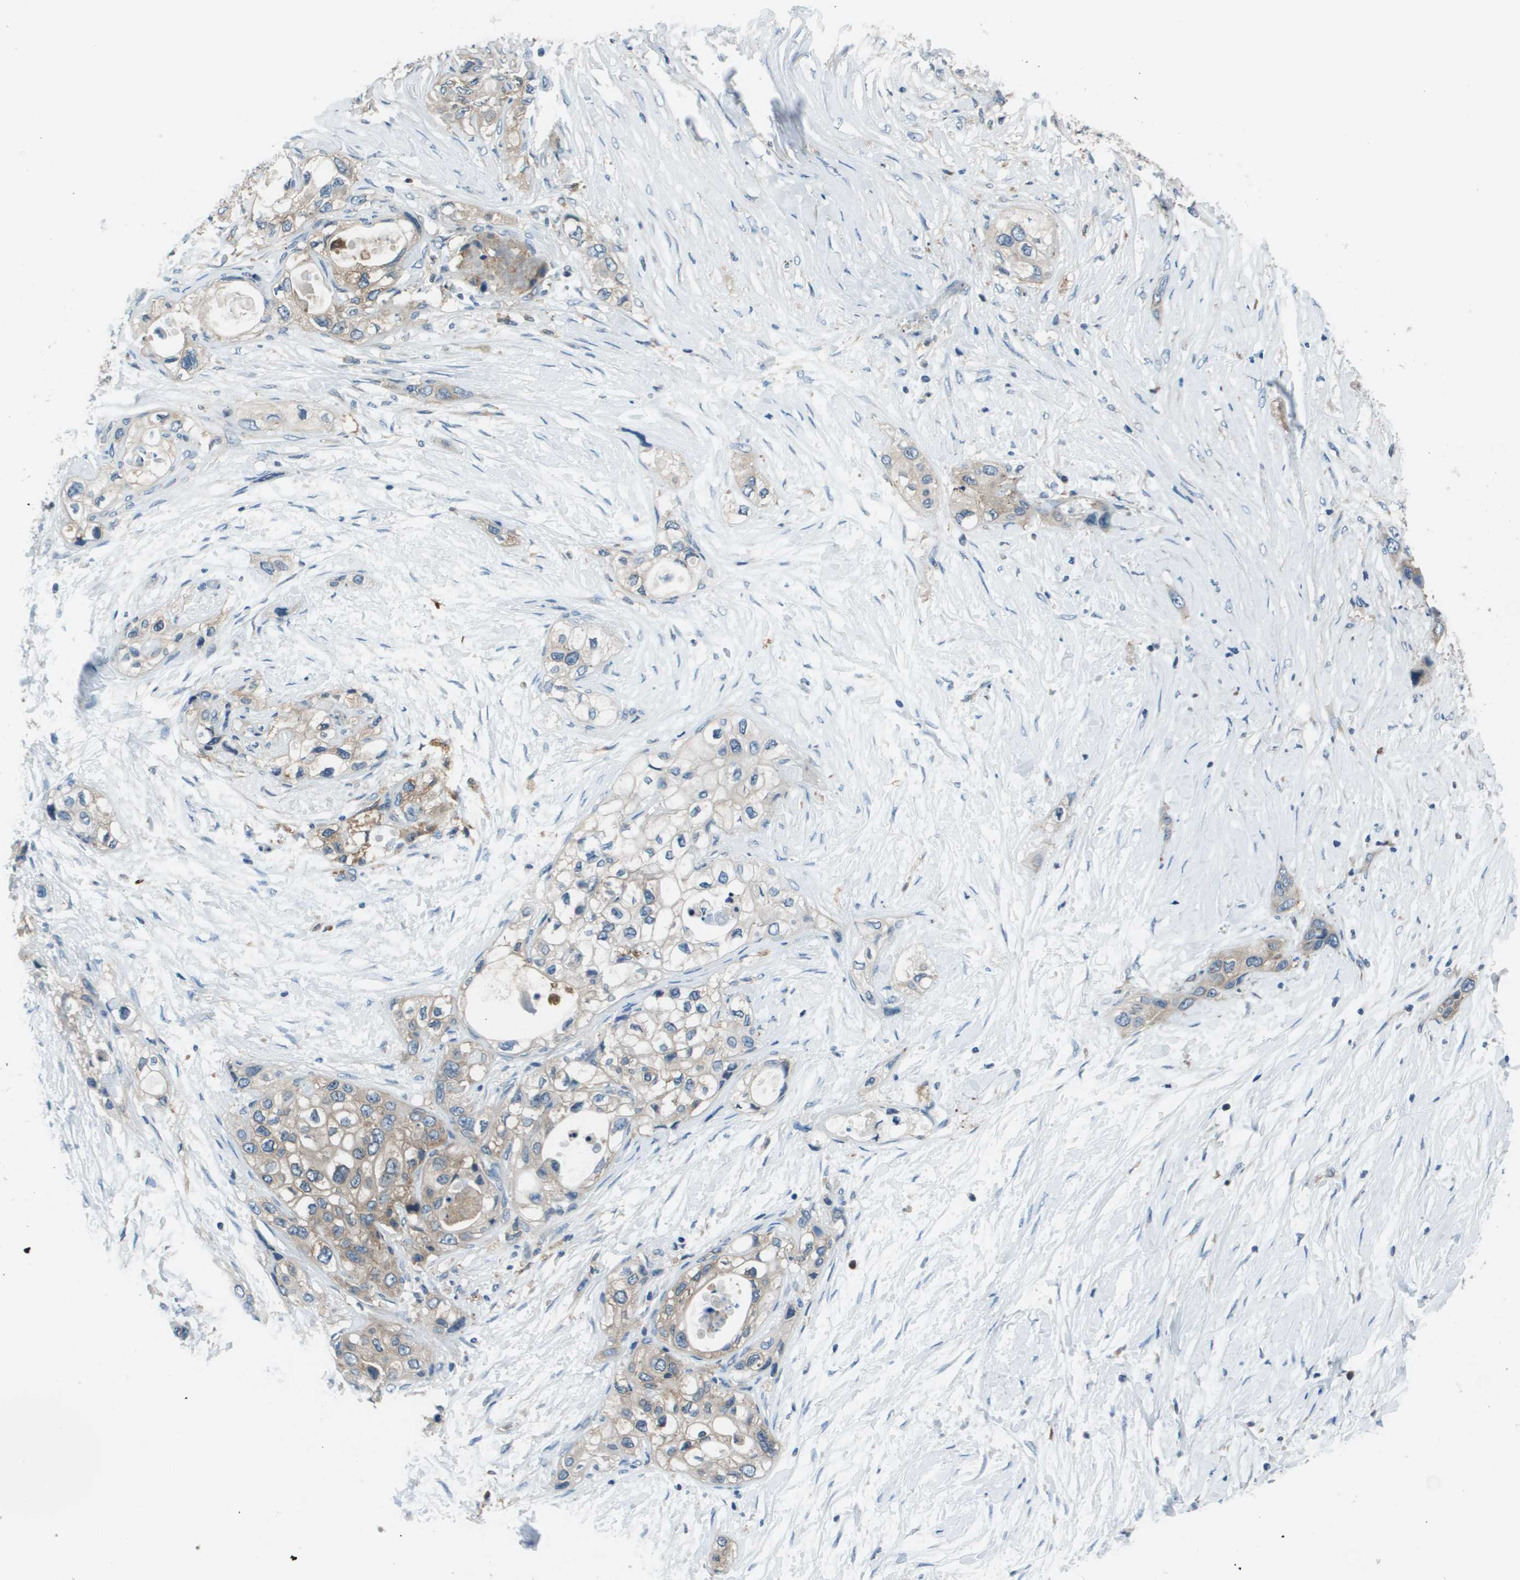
{"staining": {"intensity": "weak", "quantity": "<25%", "location": "cytoplasmic/membranous"}, "tissue": "pancreatic cancer", "cell_type": "Tumor cells", "image_type": "cancer", "snomed": [{"axis": "morphology", "description": "Adenocarcinoma, NOS"}, {"axis": "topography", "description": "Pancreas"}], "caption": "DAB (3,3'-diaminobenzidine) immunohistochemical staining of pancreatic cancer (adenocarcinoma) reveals no significant positivity in tumor cells.", "gene": "EIF3B", "patient": {"sex": "female", "age": 70}}